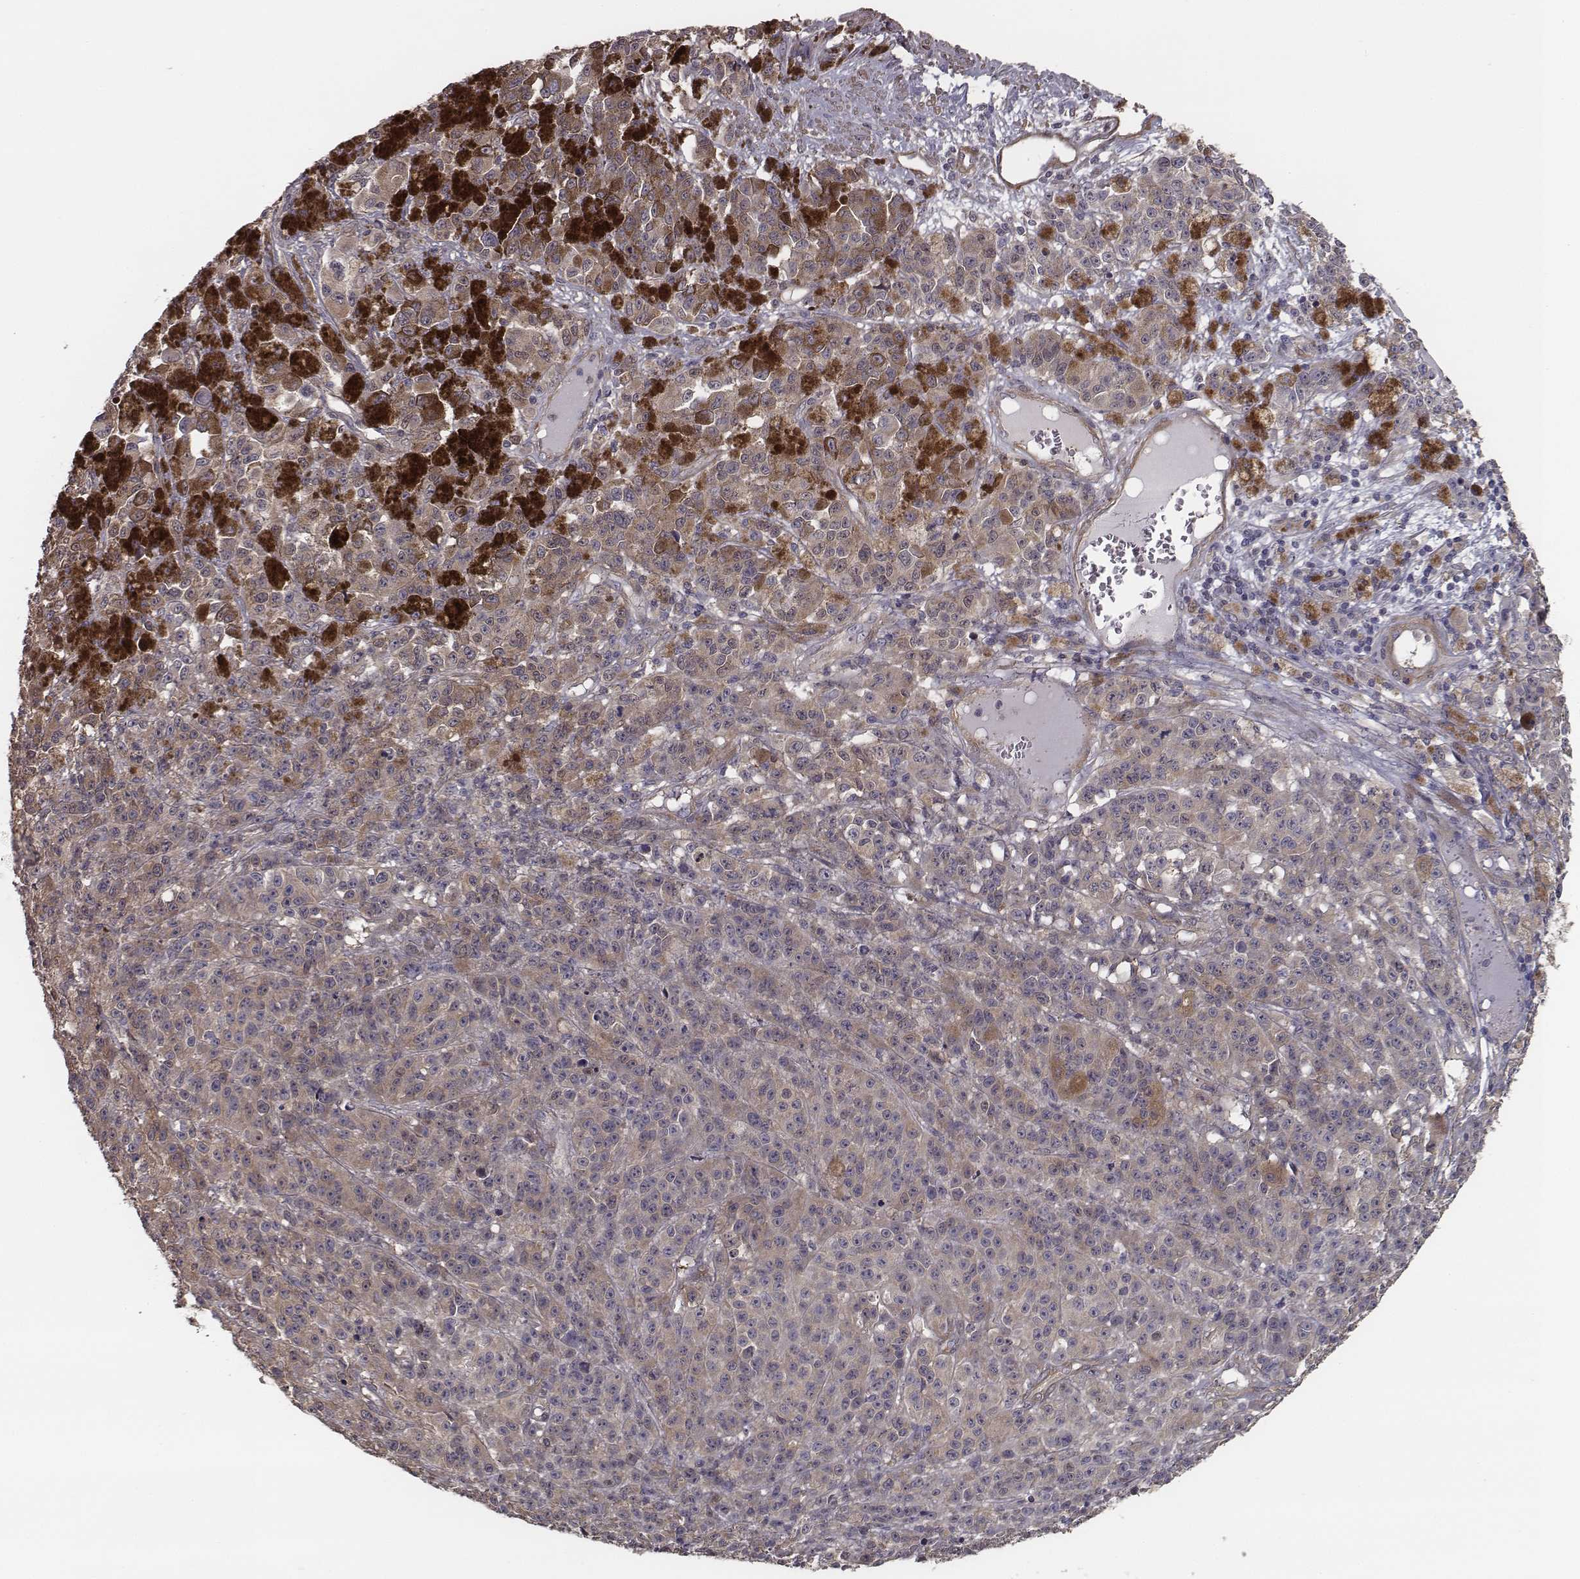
{"staining": {"intensity": "moderate", "quantity": ">75%", "location": "cytoplasmic/membranous"}, "tissue": "melanoma", "cell_type": "Tumor cells", "image_type": "cancer", "snomed": [{"axis": "morphology", "description": "Malignant melanoma, NOS"}, {"axis": "topography", "description": "Skin"}], "caption": "A high-resolution photomicrograph shows IHC staining of melanoma, which displays moderate cytoplasmic/membranous expression in approximately >75% of tumor cells.", "gene": "ISYNA1", "patient": {"sex": "female", "age": 58}}